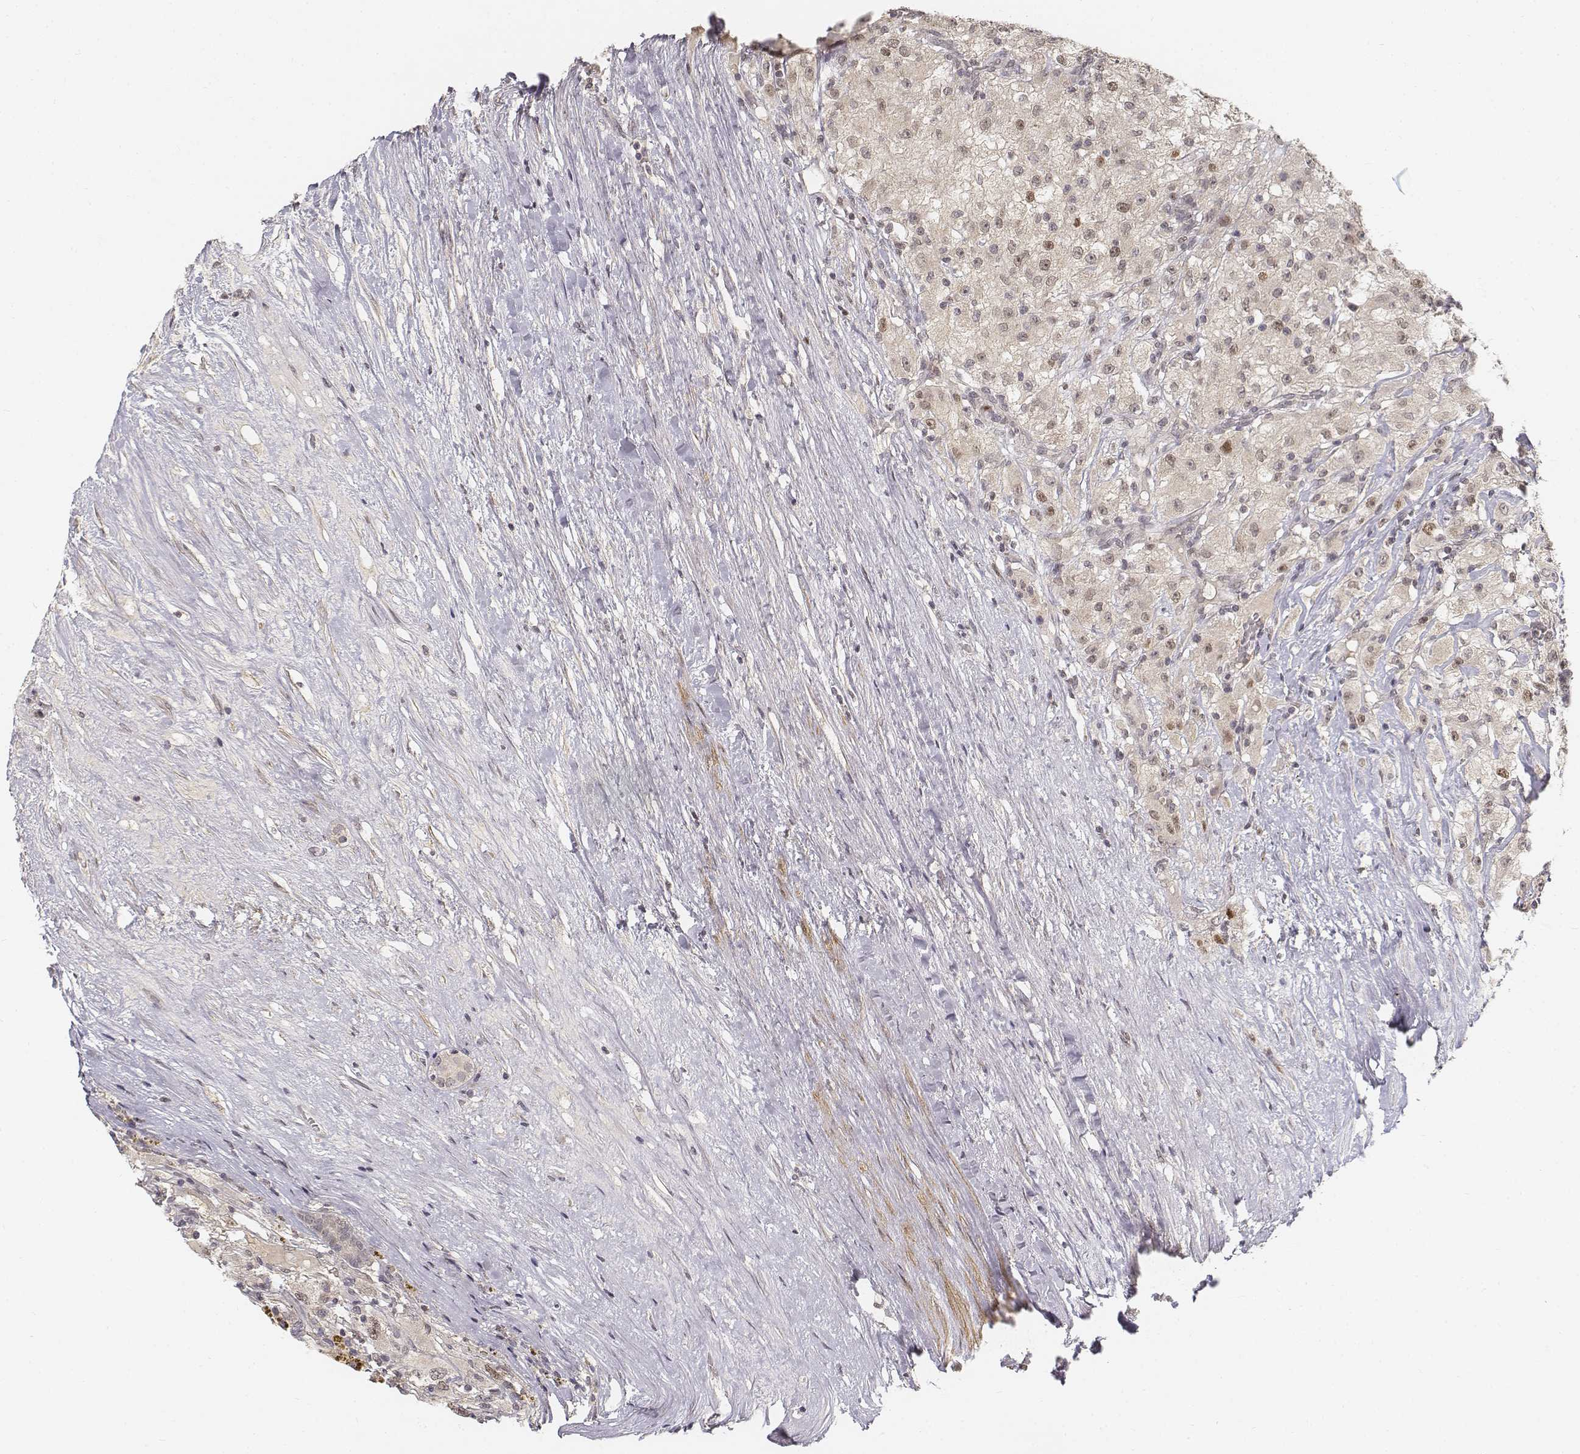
{"staining": {"intensity": "negative", "quantity": "none", "location": "none"}, "tissue": "renal cancer", "cell_type": "Tumor cells", "image_type": "cancer", "snomed": [{"axis": "morphology", "description": "Adenocarcinoma, NOS"}, {"axis": "topography", "description": "Kidney"}], "caption": "Immunohistochemistry (IHC) image of neoplastic tissue: human renal adenocarcinoma stained with DAB (3,3'-diaminobenzidine) demonstrates no significant protein staining in tumor cells.", "gene": "FANCD2", "patient": {"sex": "female", "age": 67}}